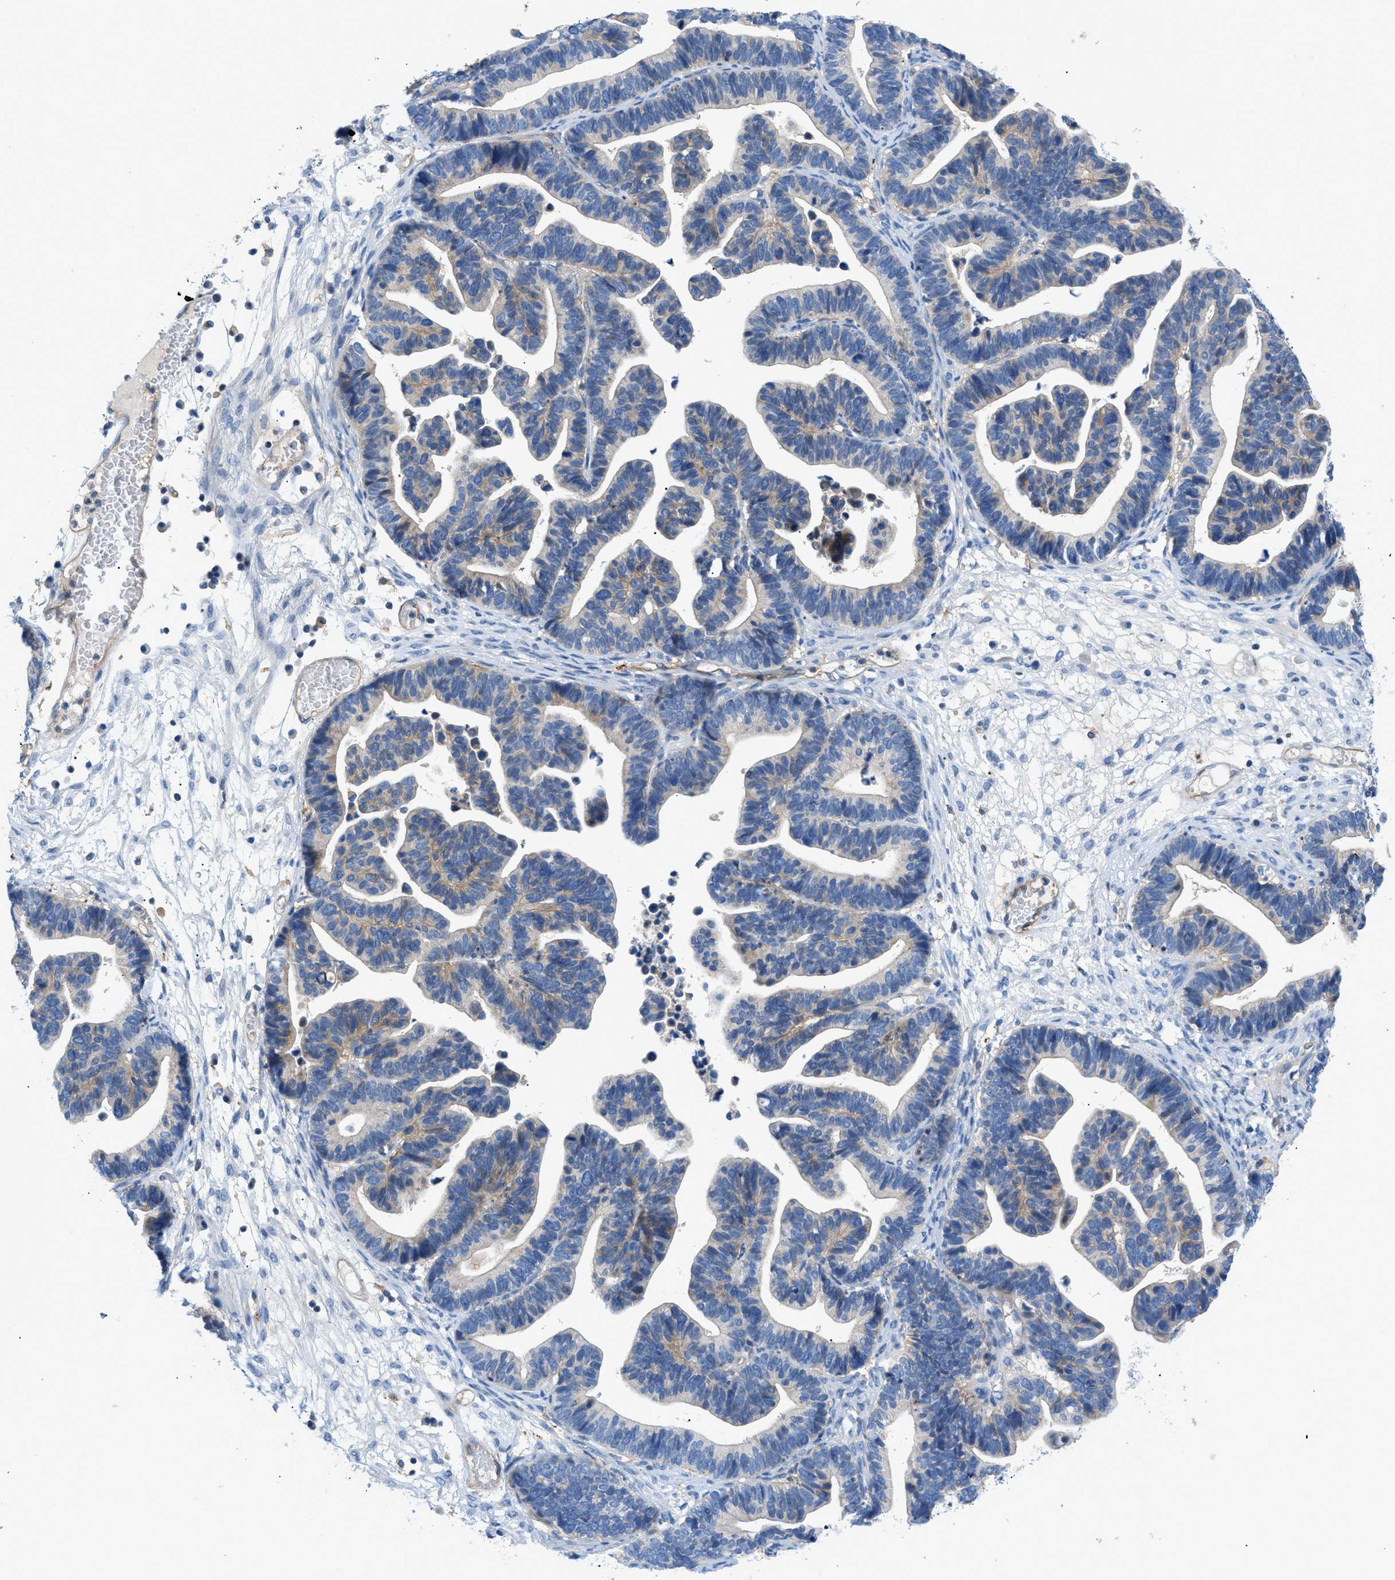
{"staining": {"intensity": "weak", "quantity": "25%-75%", "location": "cytoplasmic/membranous"}, "tissue": "ovarian cancer", "cell_type": "Tumor cells", "image_type": "cancer", "snomed": [{"axis": "morphology", "description": "Cystadenocarcinoma, serous, NOS"}, {"axis": "topography", "description": "Ovary"}], "caption": "Weak cytoplasmic/membranous staining is present in approximately 25%-75% of tumor cells in ovarian serous cystadenocarcinoma.", "gene": "ORAI1", "patient": {"sex": "female", "age": 56}}